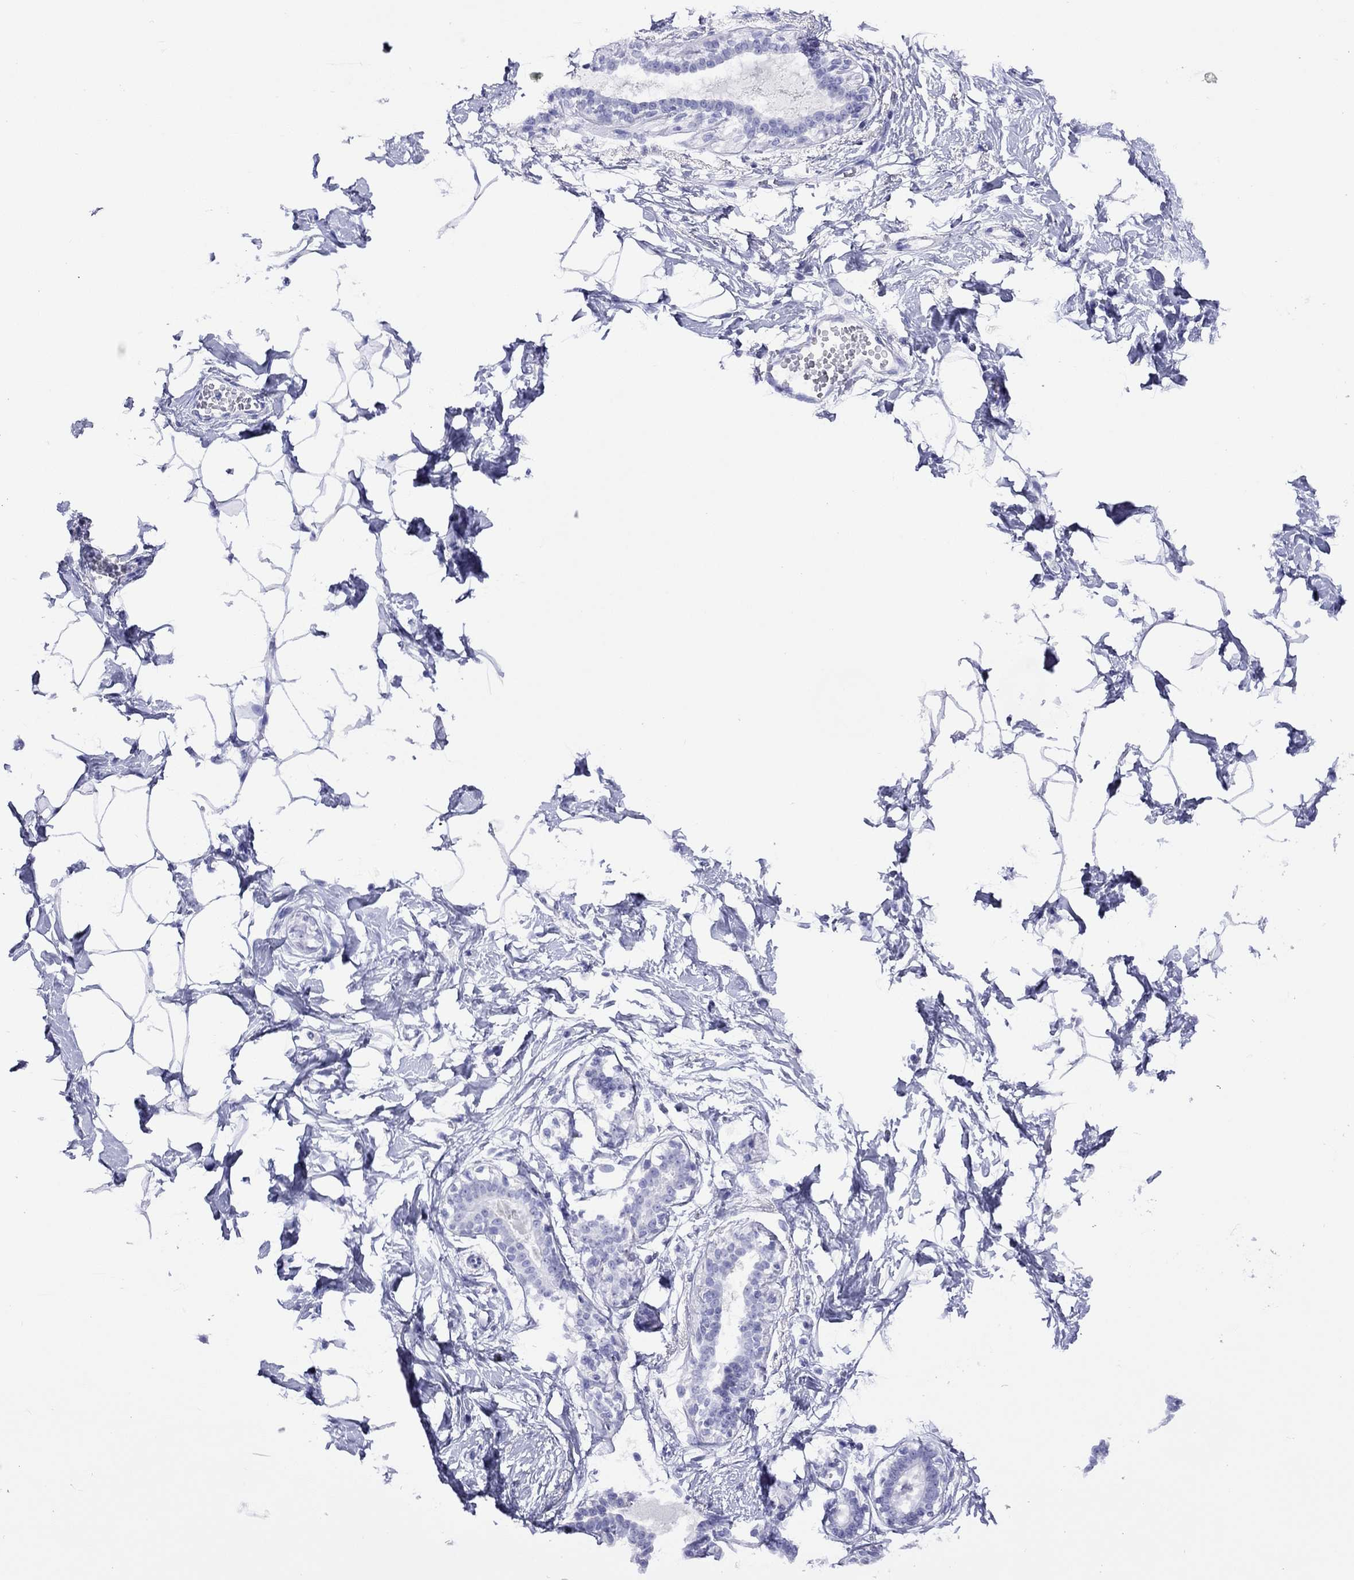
{"staining": {"intensity": "negative", "quantity": "none", "location": "none"}, "tissue": "breast", "cell_type": "Adipocytes", "image_type": "normal", "snomed": [{"axis": "morphology", "description": "Normal tissue, NOS"}, {"axis": "morphology", "description": "Lobular carcinoma, in situ"}, {"axis": "topography", "description": "Breast"}], "caption": "An immunohistochemistry photomicrograph of normal breast is shown. There is no staining in adipocytes of breast. (IHC, brightfield microscopy, high magnification).", "gene": "SLC30A8", "patient": {"sex": "female", "age": 35}}